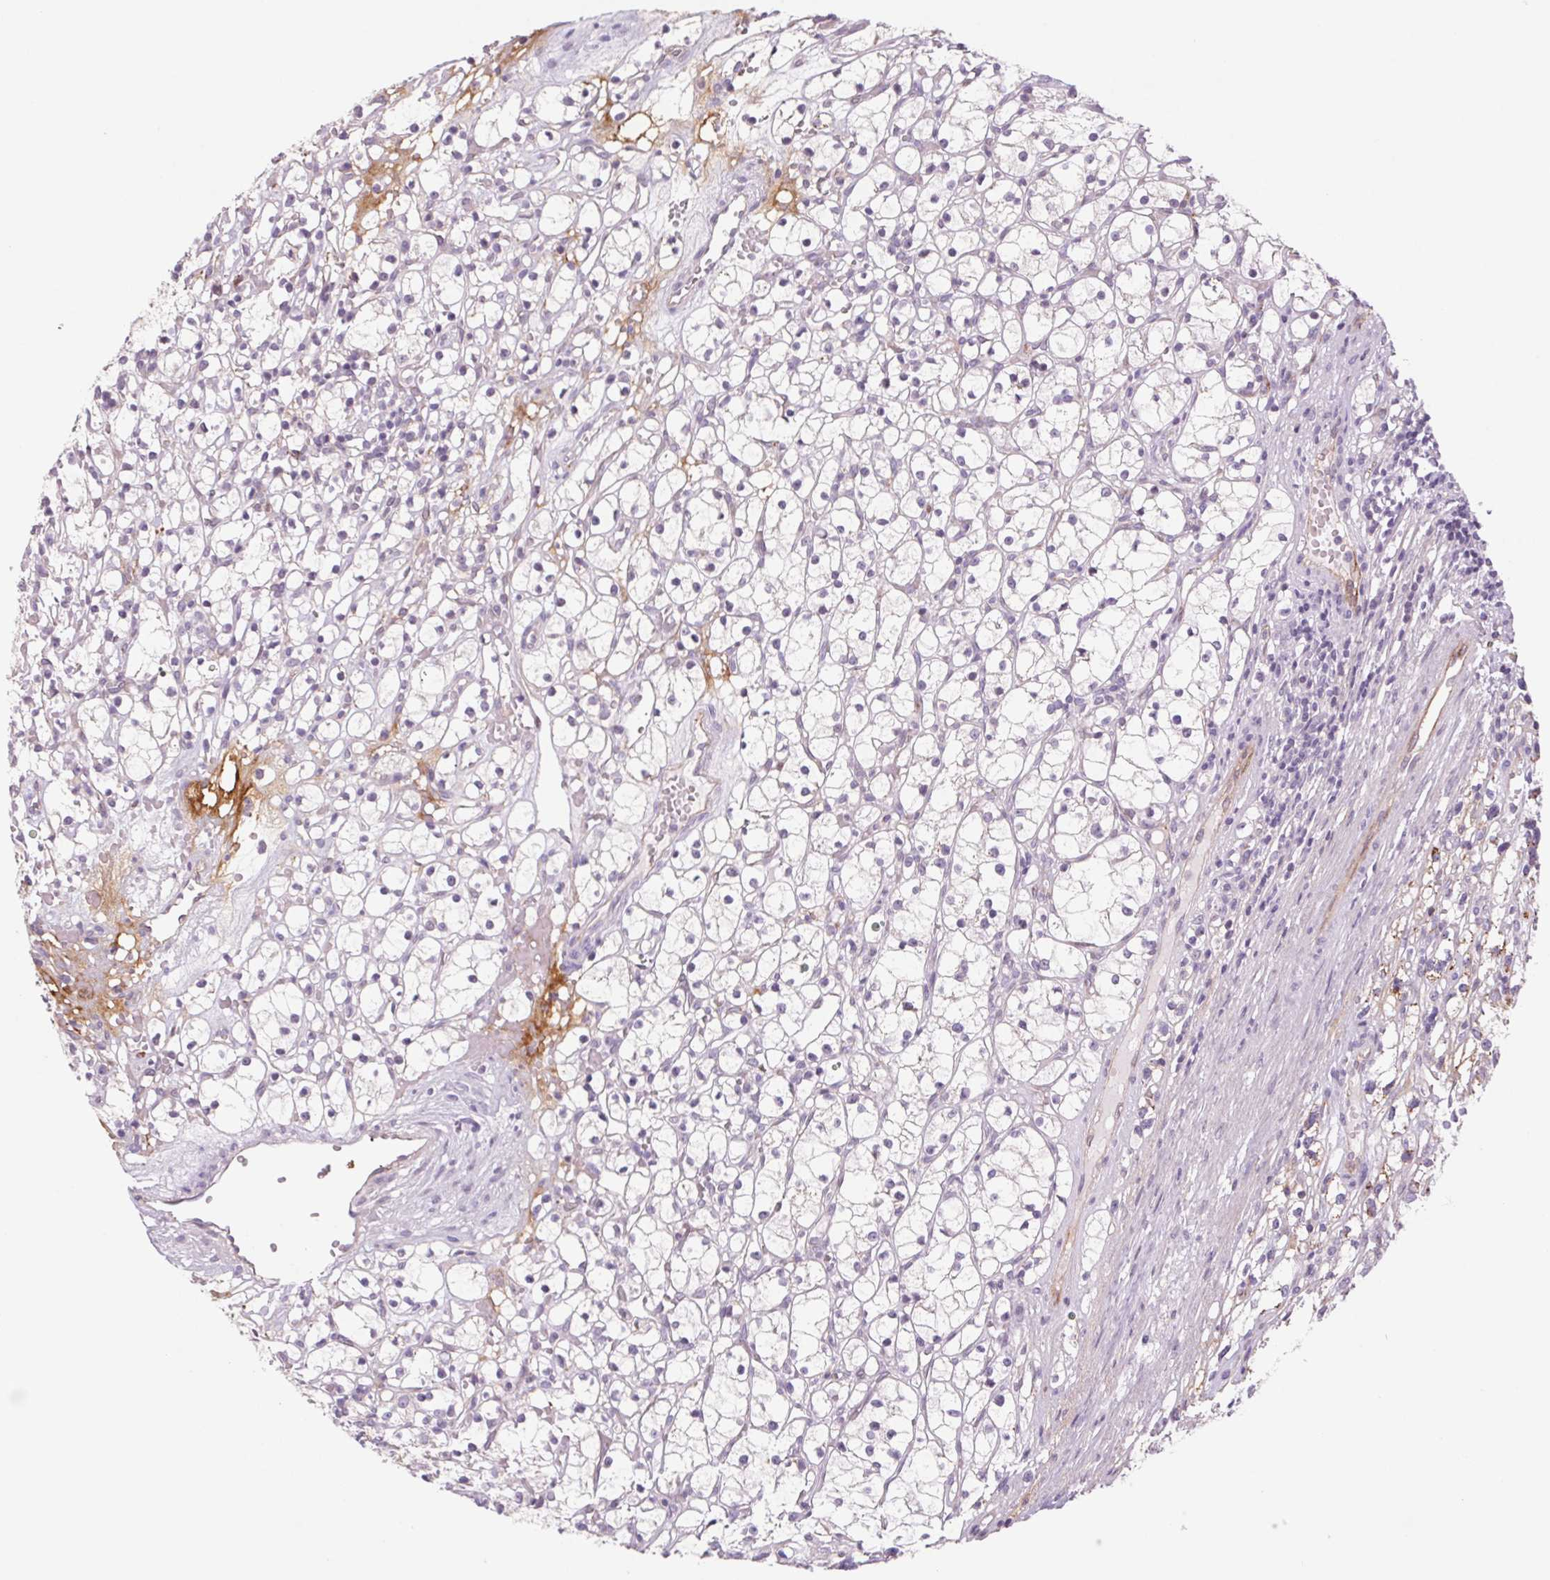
{"staining": {"intensity": "negative", "quantity": "none", "location": "none"}, "tissue": "renal cancer", "cell_type": "Tumor cells", "image_type": "cancer", "snomed": [{"axis": "morphology", "description": "Adenocarcinoma, NOS"}, {"axis": "topography", "description": "Kidney"}], "caption": "The immunohistochemistry photomicrograph has no significant positivity in tumor cells of renal adenocarcinoma tissue.", "gene": "MS4A13", "patient": {"sex": "female", "age": 59}}